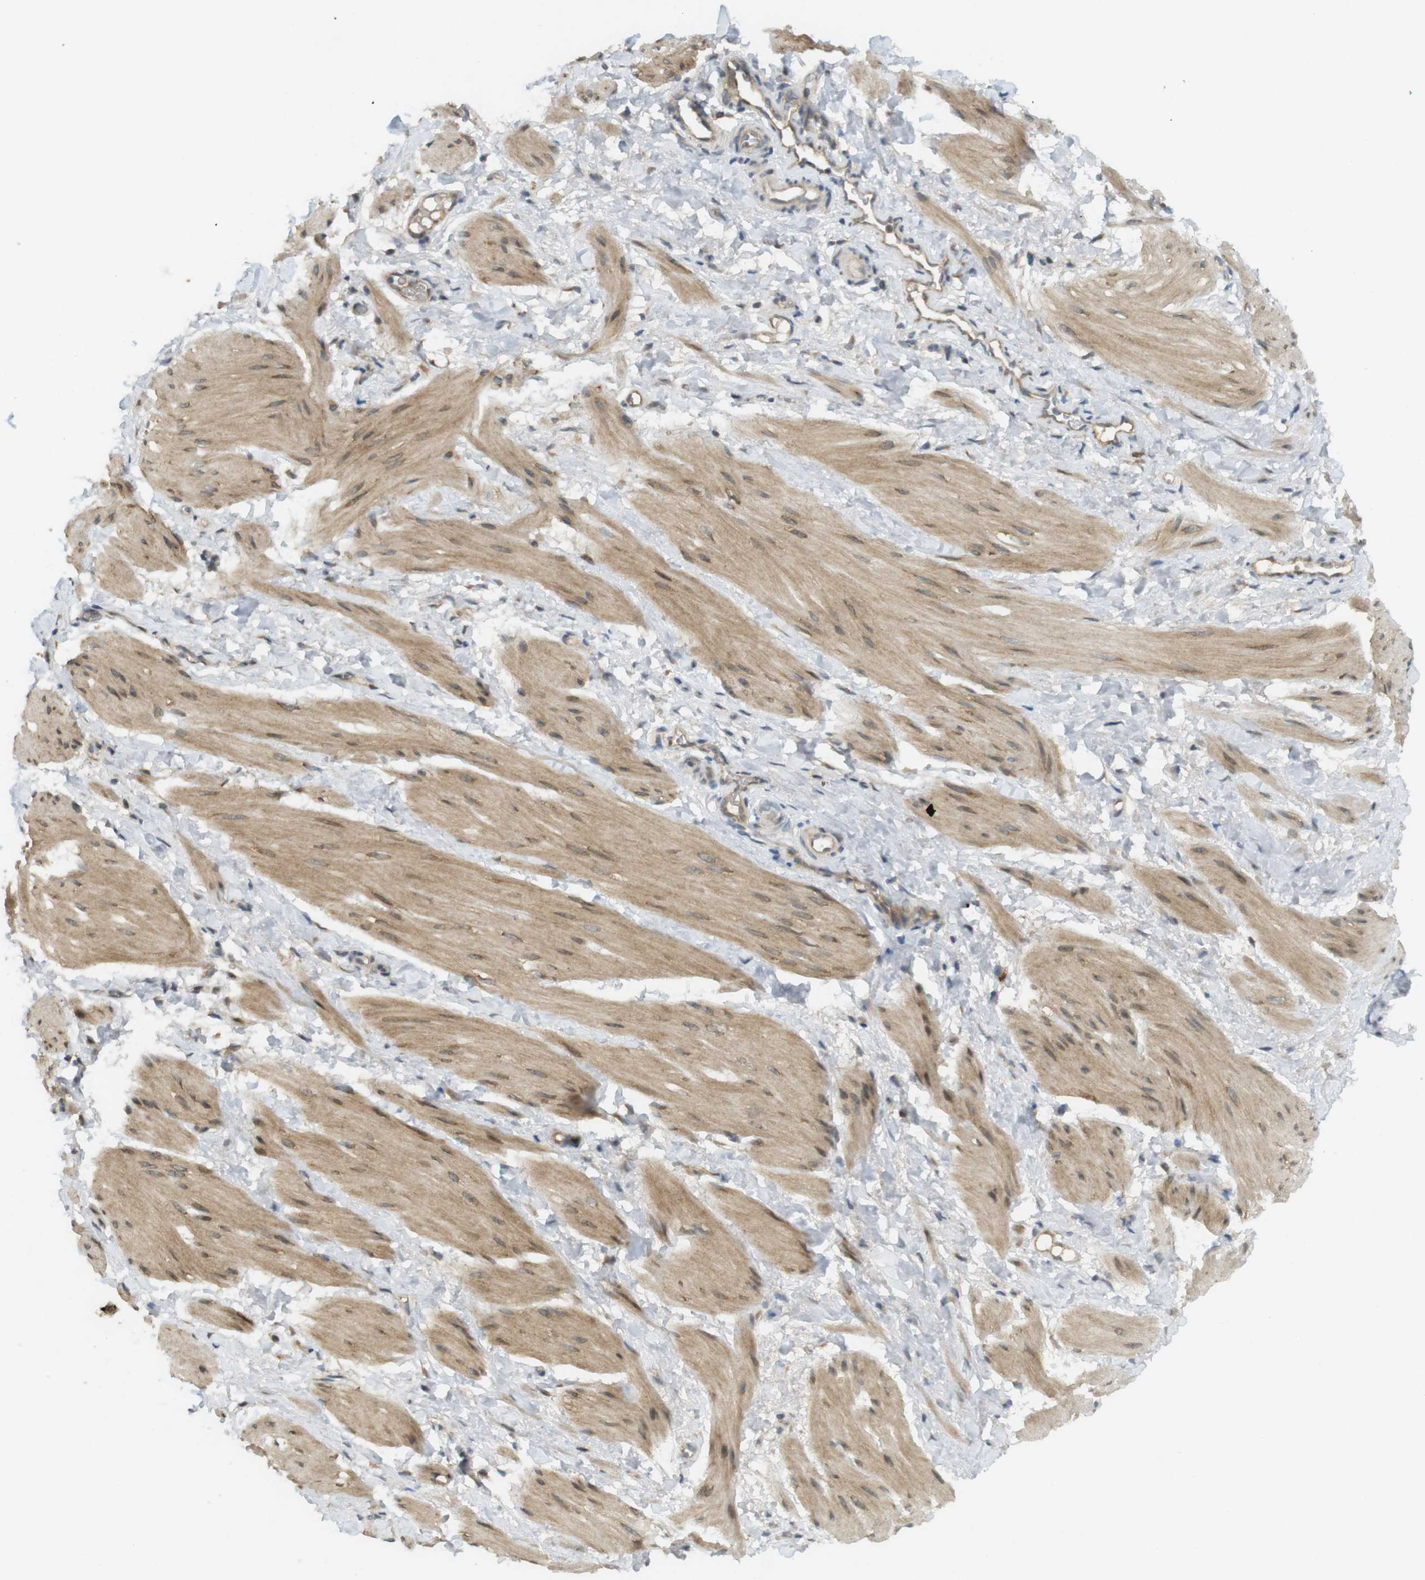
{"staining": {"intensity": "moderate", "quantity": ">75%", "location": "cytoplasmic/membranous"}, "tissue": "smooth muscle", "cell_type": "Smooth muscle cells", "image_type": "normal", "snomed": [{"axis": "morphology", "description": "Normal tissue, NOS"}, {"axis": "topography", "description": "Smooth muscle"}], "caption": "Protein expression analysis of benign human smooth muscle reveals moderate cytoplasmic/membranous staining in approximately >75% of smooth muscle cells. Nuclei are stained in blue.", "gene": "CLRN3", "patient": {"sex": "male", "age": 16}}